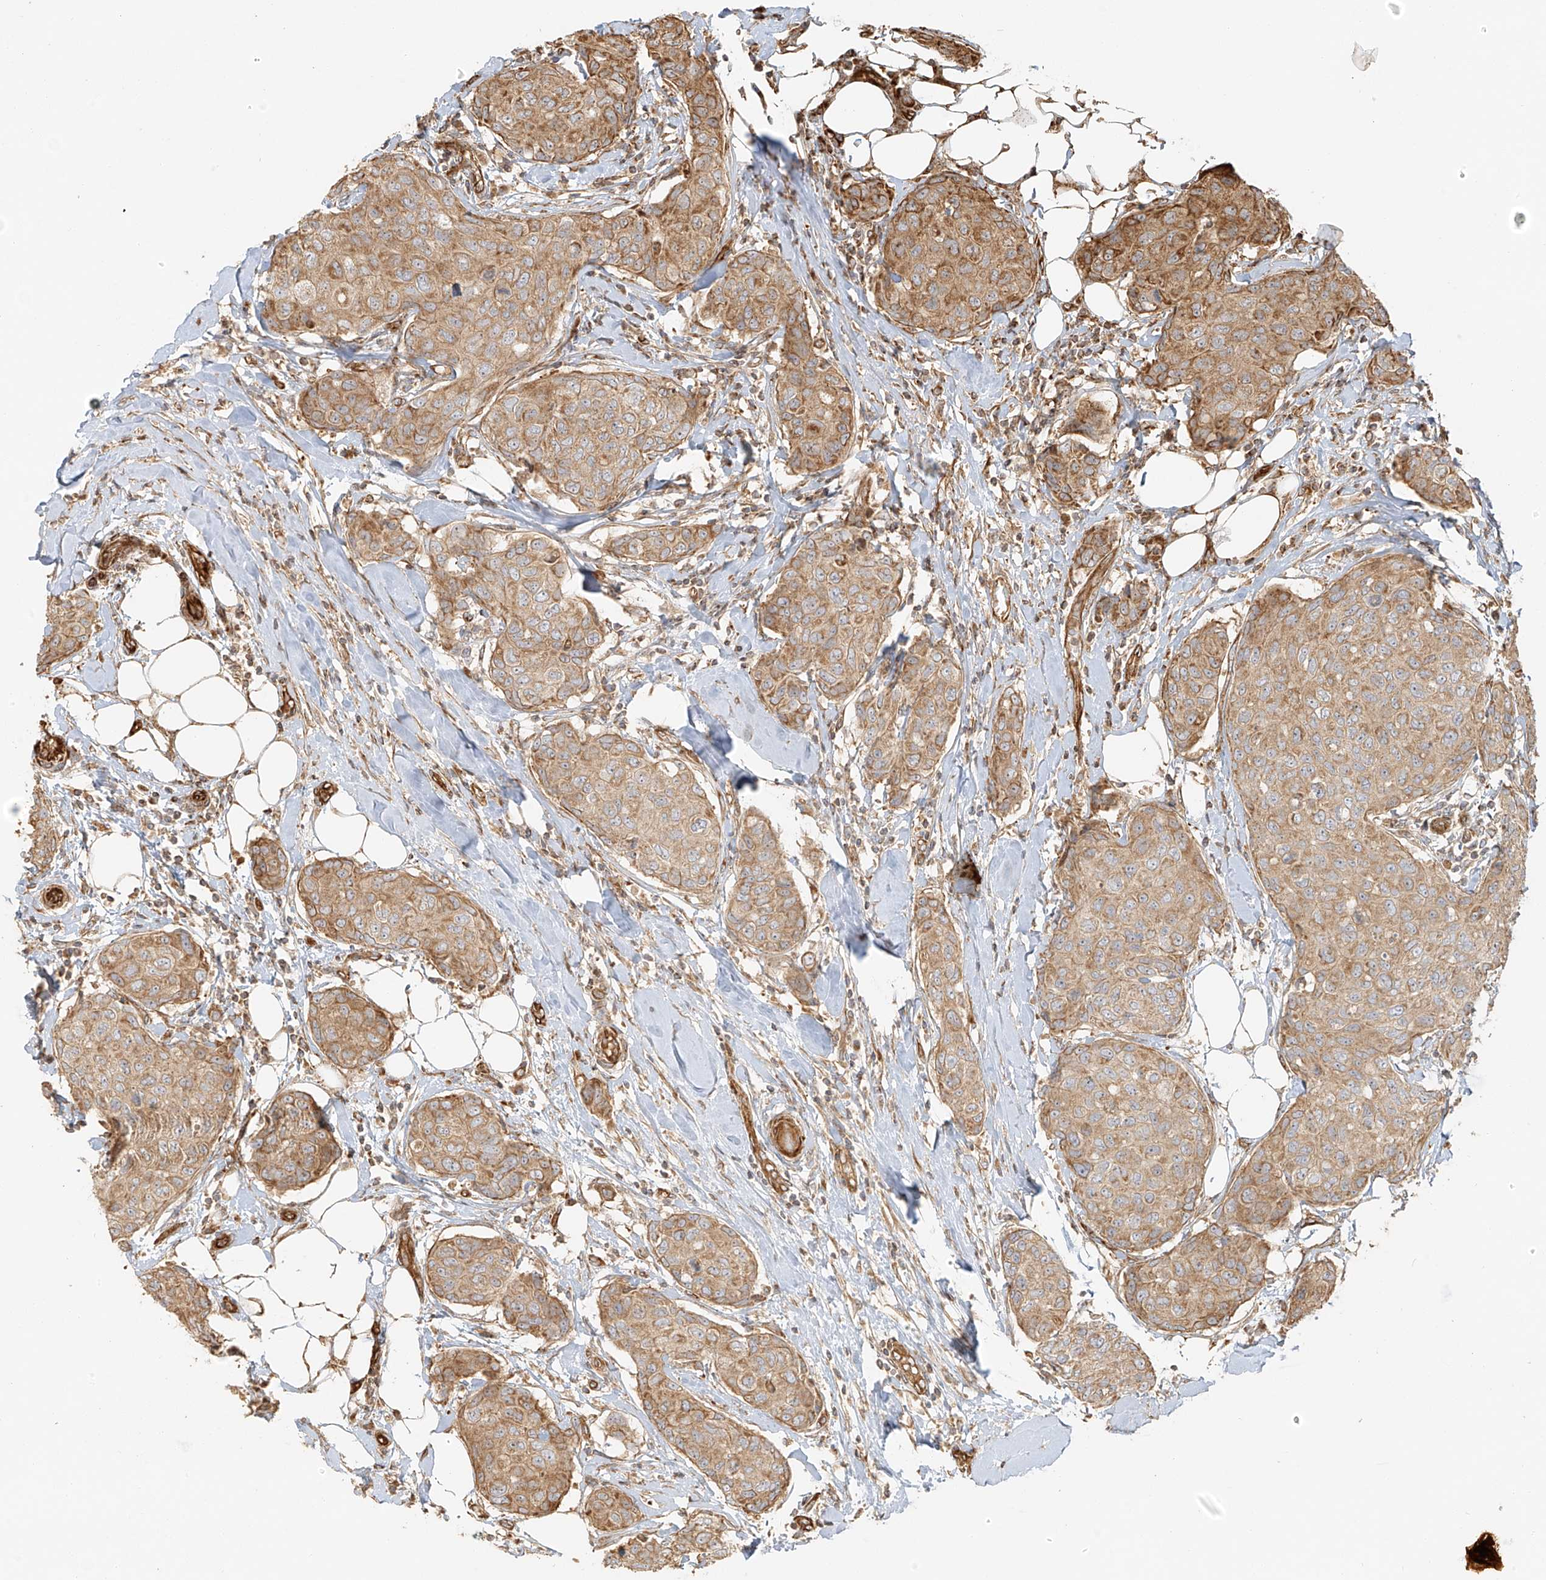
{"staining": {"intensity": "moderate", "quantity": ">75%", "location": "cytoplasmic/membranous"}, "tissue": "breast cancer", "cell_type": "Tumor cells", "image_type": "cancer", "snomed": [{"axis": "morphology", "description": "Duct carcinoma"}, {"axis": "topography", "description": "Breast"}], "caption": "Moderate cytoplasmic/membranous expression is present in approximately >75% of tumor cells in breast infiltrating ductal carcinoma.", "gene": "MIPEP", "patient": {"sex": "female", "age": 80}}